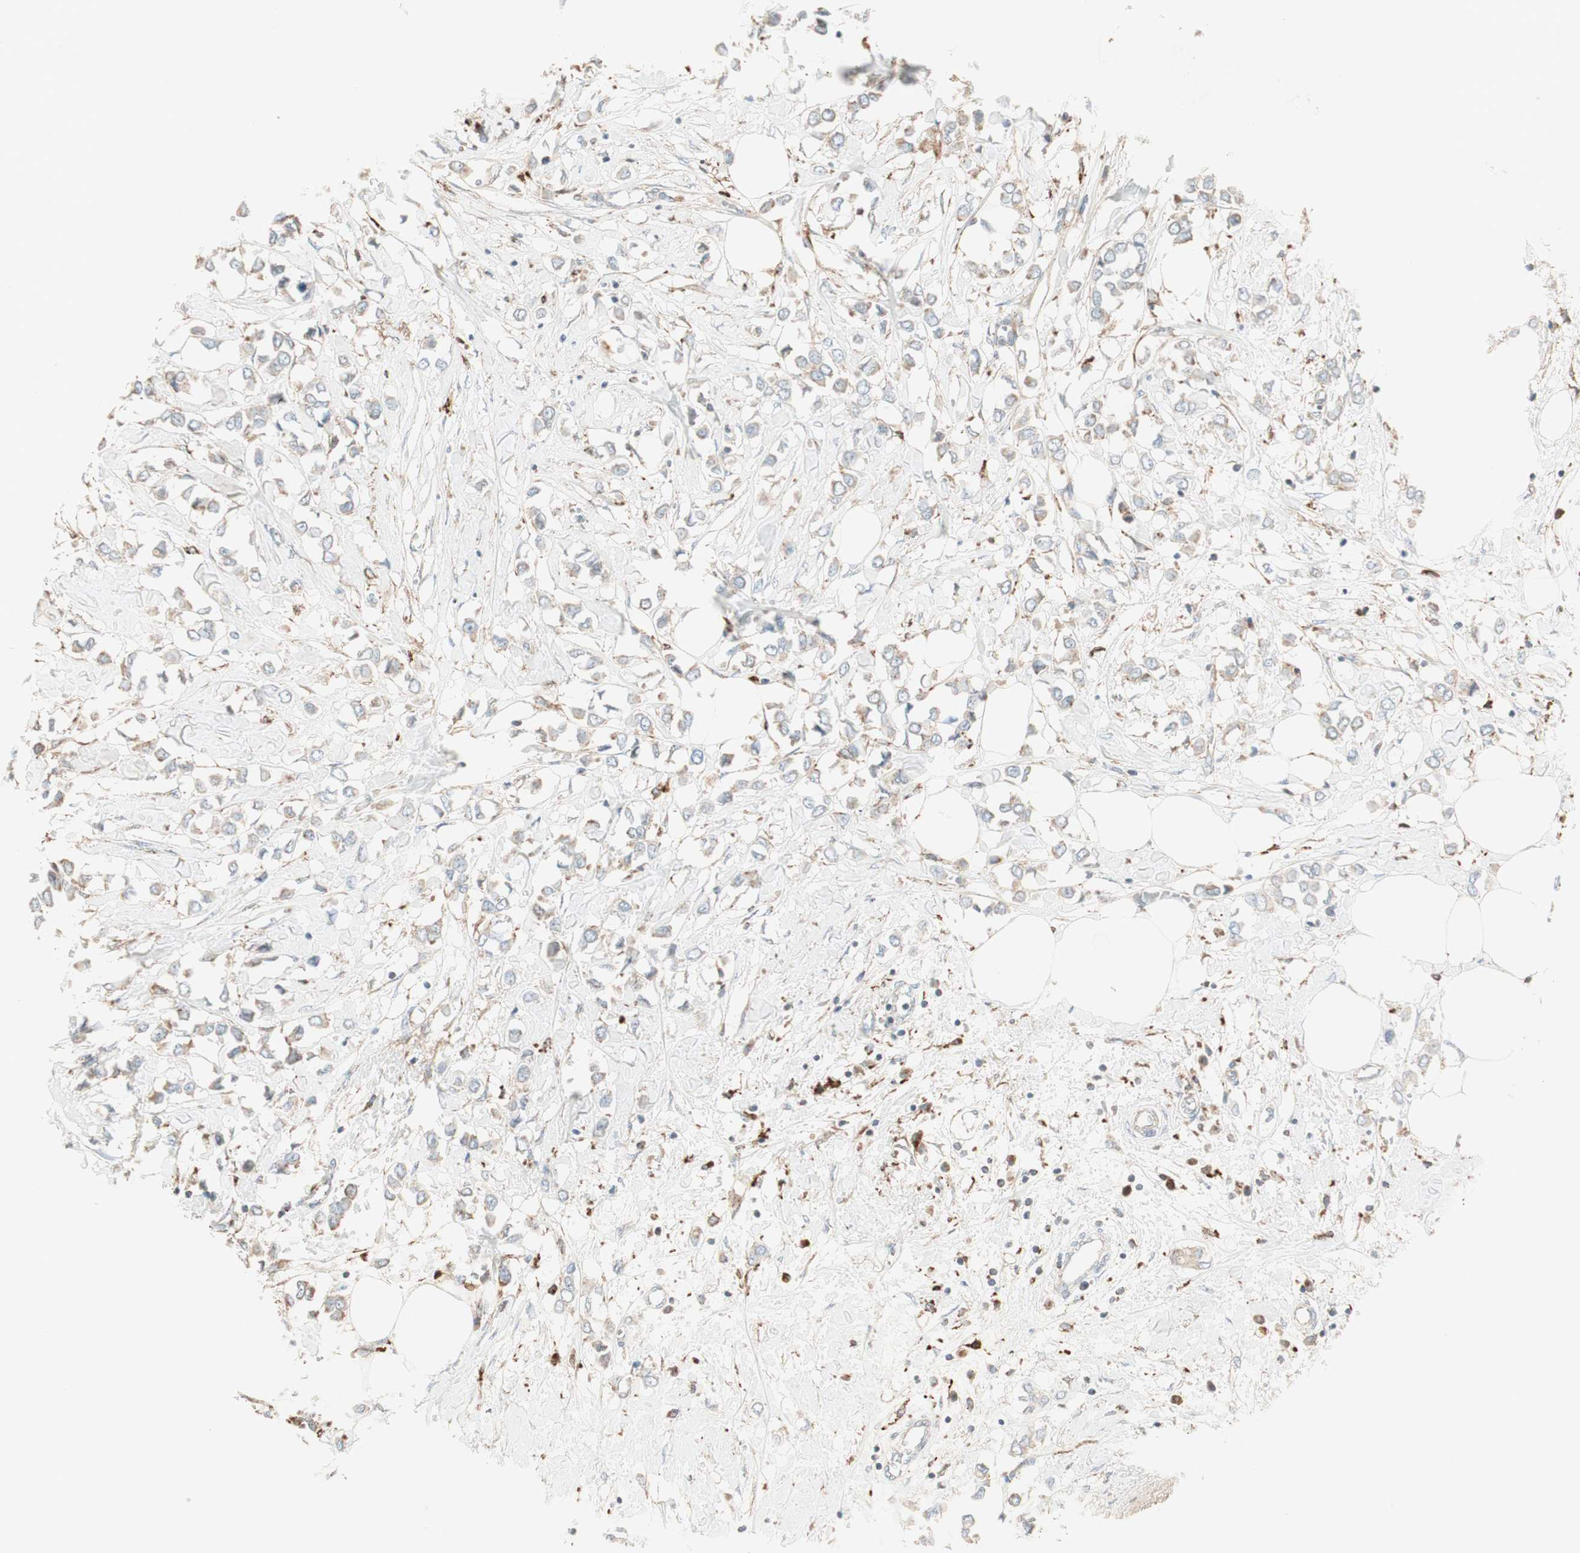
{"staining": {"intensity": "negative", "quantity": "none", "location": "none"}, "tissue": "breast cancer", "cell_type": "Tumor cells", "image_type": "cancer", "snomed": [{"axis": "morphology", "description": "Lobular carcinoma"}, {"axis": "topography", "description": "Breast"}], "caption": "Photomicrograph shows no protein staining in tumor cells of breast cancer tissue. The staining is performed using DAB brown chromogen with nuclei counter-stained in using hematoxylin.", "gene": "ATP6V1G1", "patient": {"sex": "female", "age": 51}}